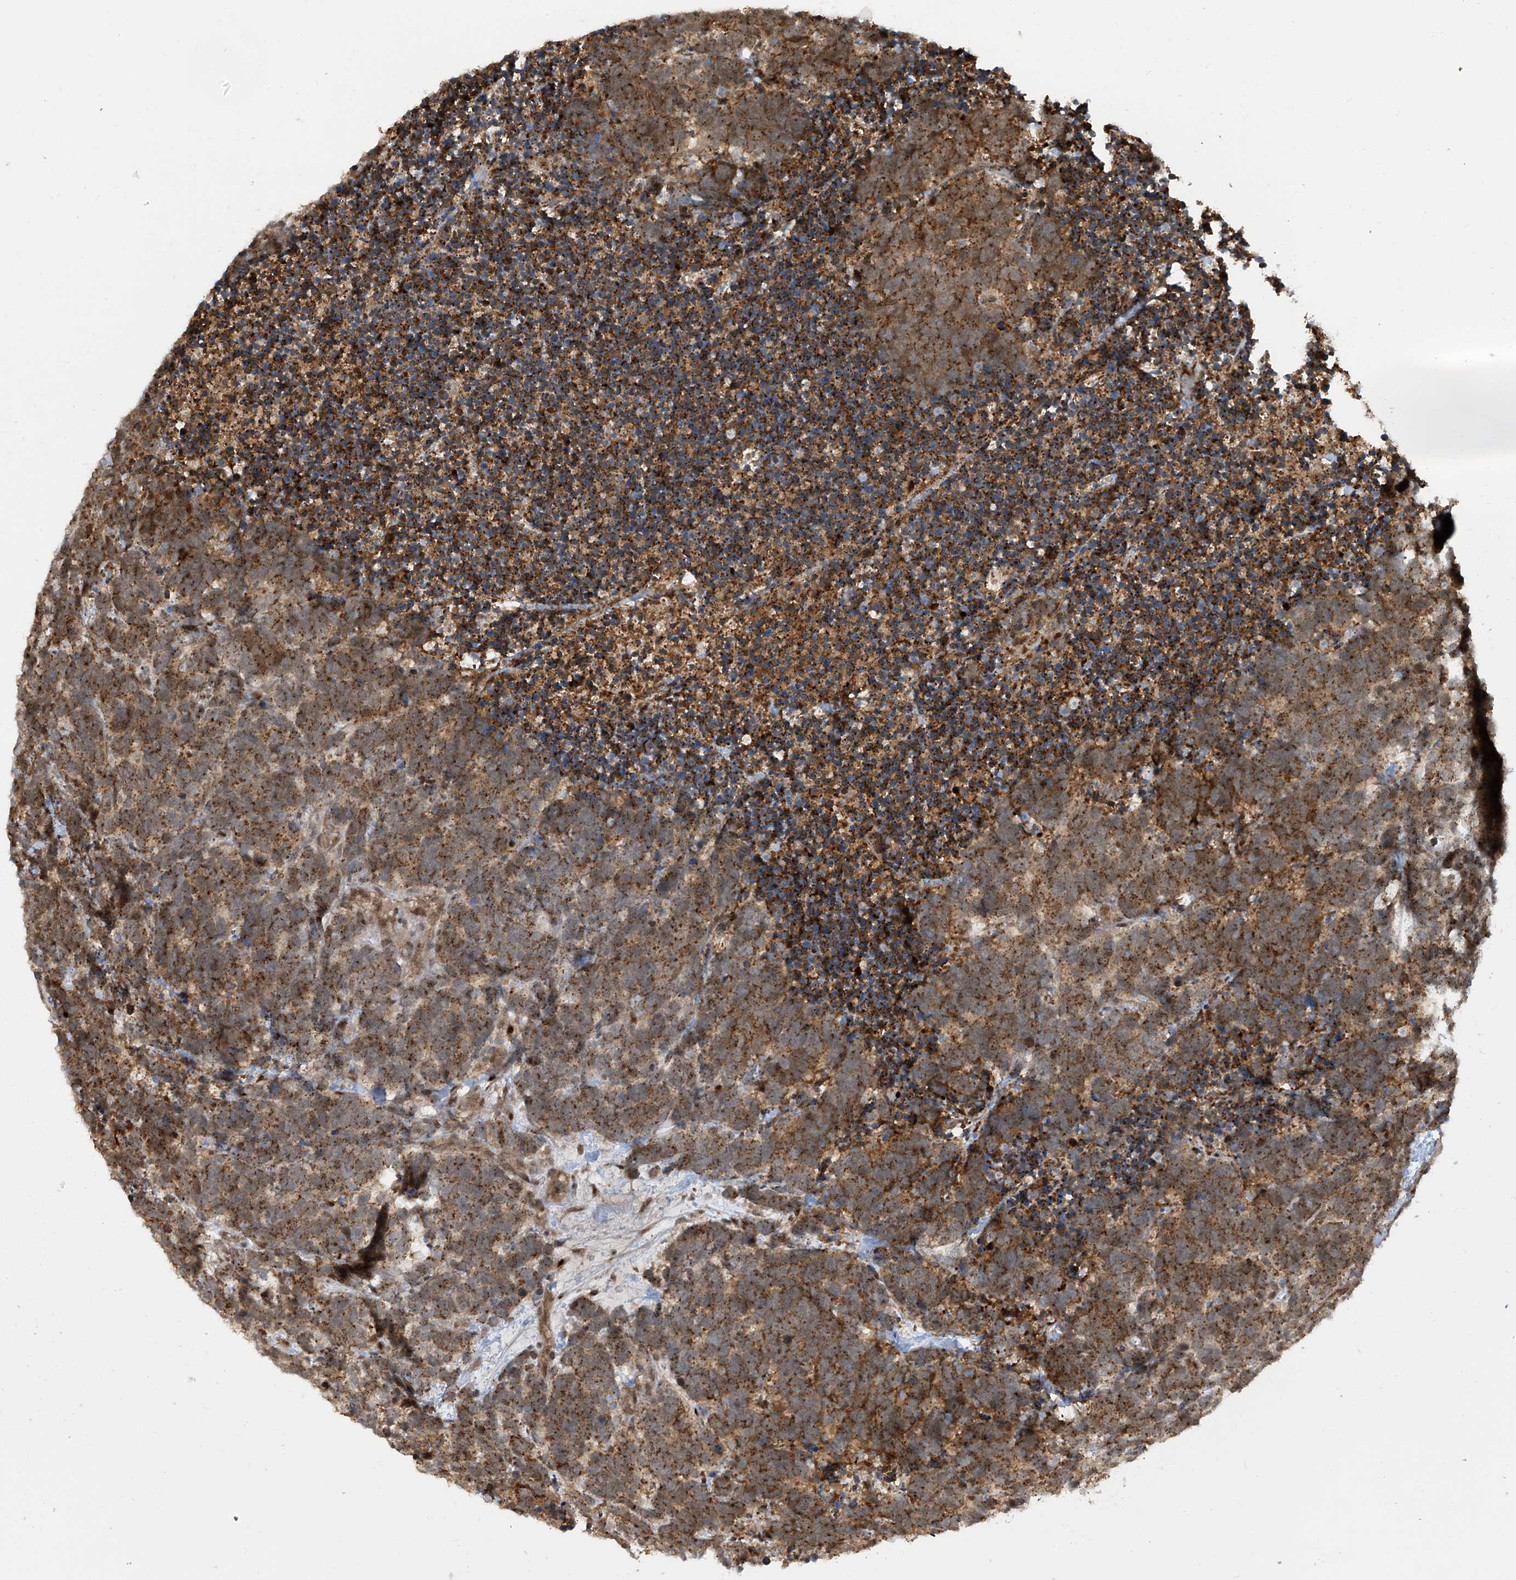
{"staining": {"intensity": "moderate", "quantity": ">75%", "location": "cytoplasmic/membranous"}, "tissue": "carcinoid", "cell_type": "Tumor cells", "image_type": "cancer", "snomed": [{"axis": "morphology", "description": "Carcinoma, NOS"}, {"axis": "morphology", "description": "Carcinoid, malignant, NOS"}, {"axis": "topography", "description": "Urinary bladder"}], "caption": "This is a micrograph of IHC staining of carcinoid (malignant), which shows moderate positivity in the cytoplasmic/membranous of tumor cells.", "gene": "LAGE3", "patient": {"sex": "male", "age": 57}}